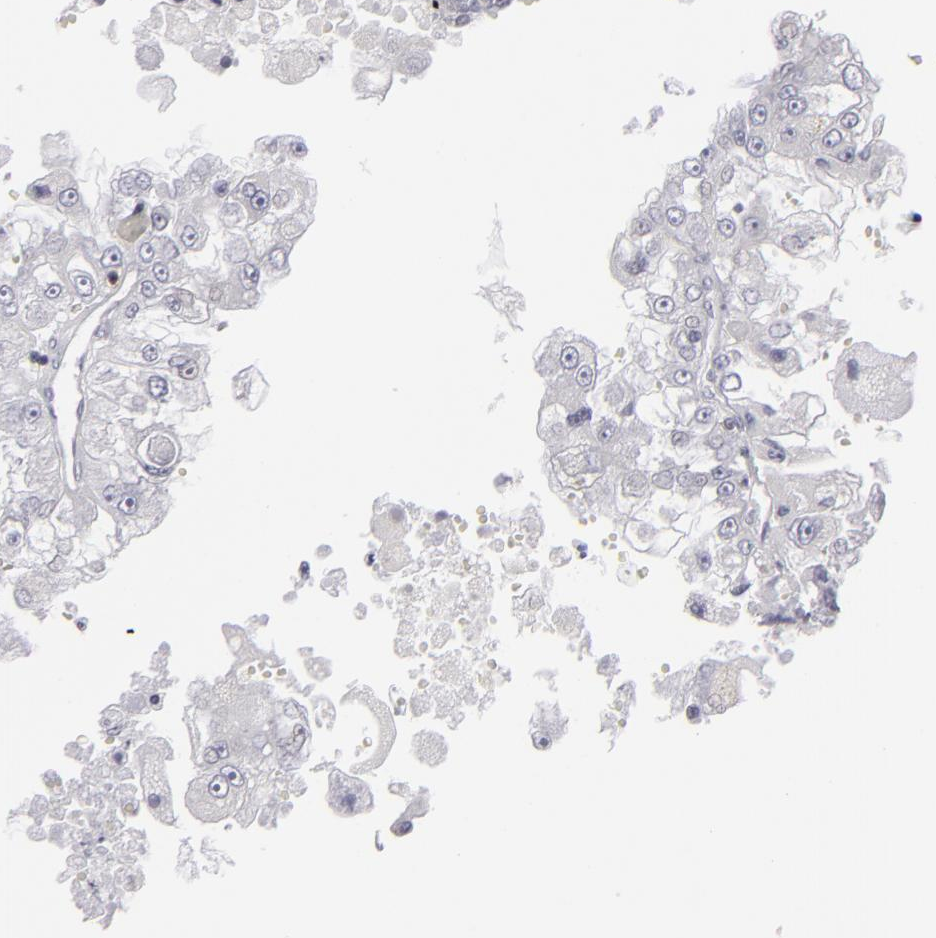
{"staining": {"intensity": "negative", "quantity": "none", "location": "none"}, "tissue": "renal cancer", "cell_type": "Tumor cells", "image_type": "cancer", "snomed": [{"axis": "morphology", "description": "Adenocarcinoma, NOS"}, {"axis": "topography", "description": "Kidney"}], "caption": "High magnification brightfield microscopy of renal cancer stained with DAB (3,3'-diaminobenzidine) (brown) and counterstained with hematoxylin (blue): tumor cells show no significant staining.", "gene": "CD7", "patient": {"sex": "female", "age": 83}}